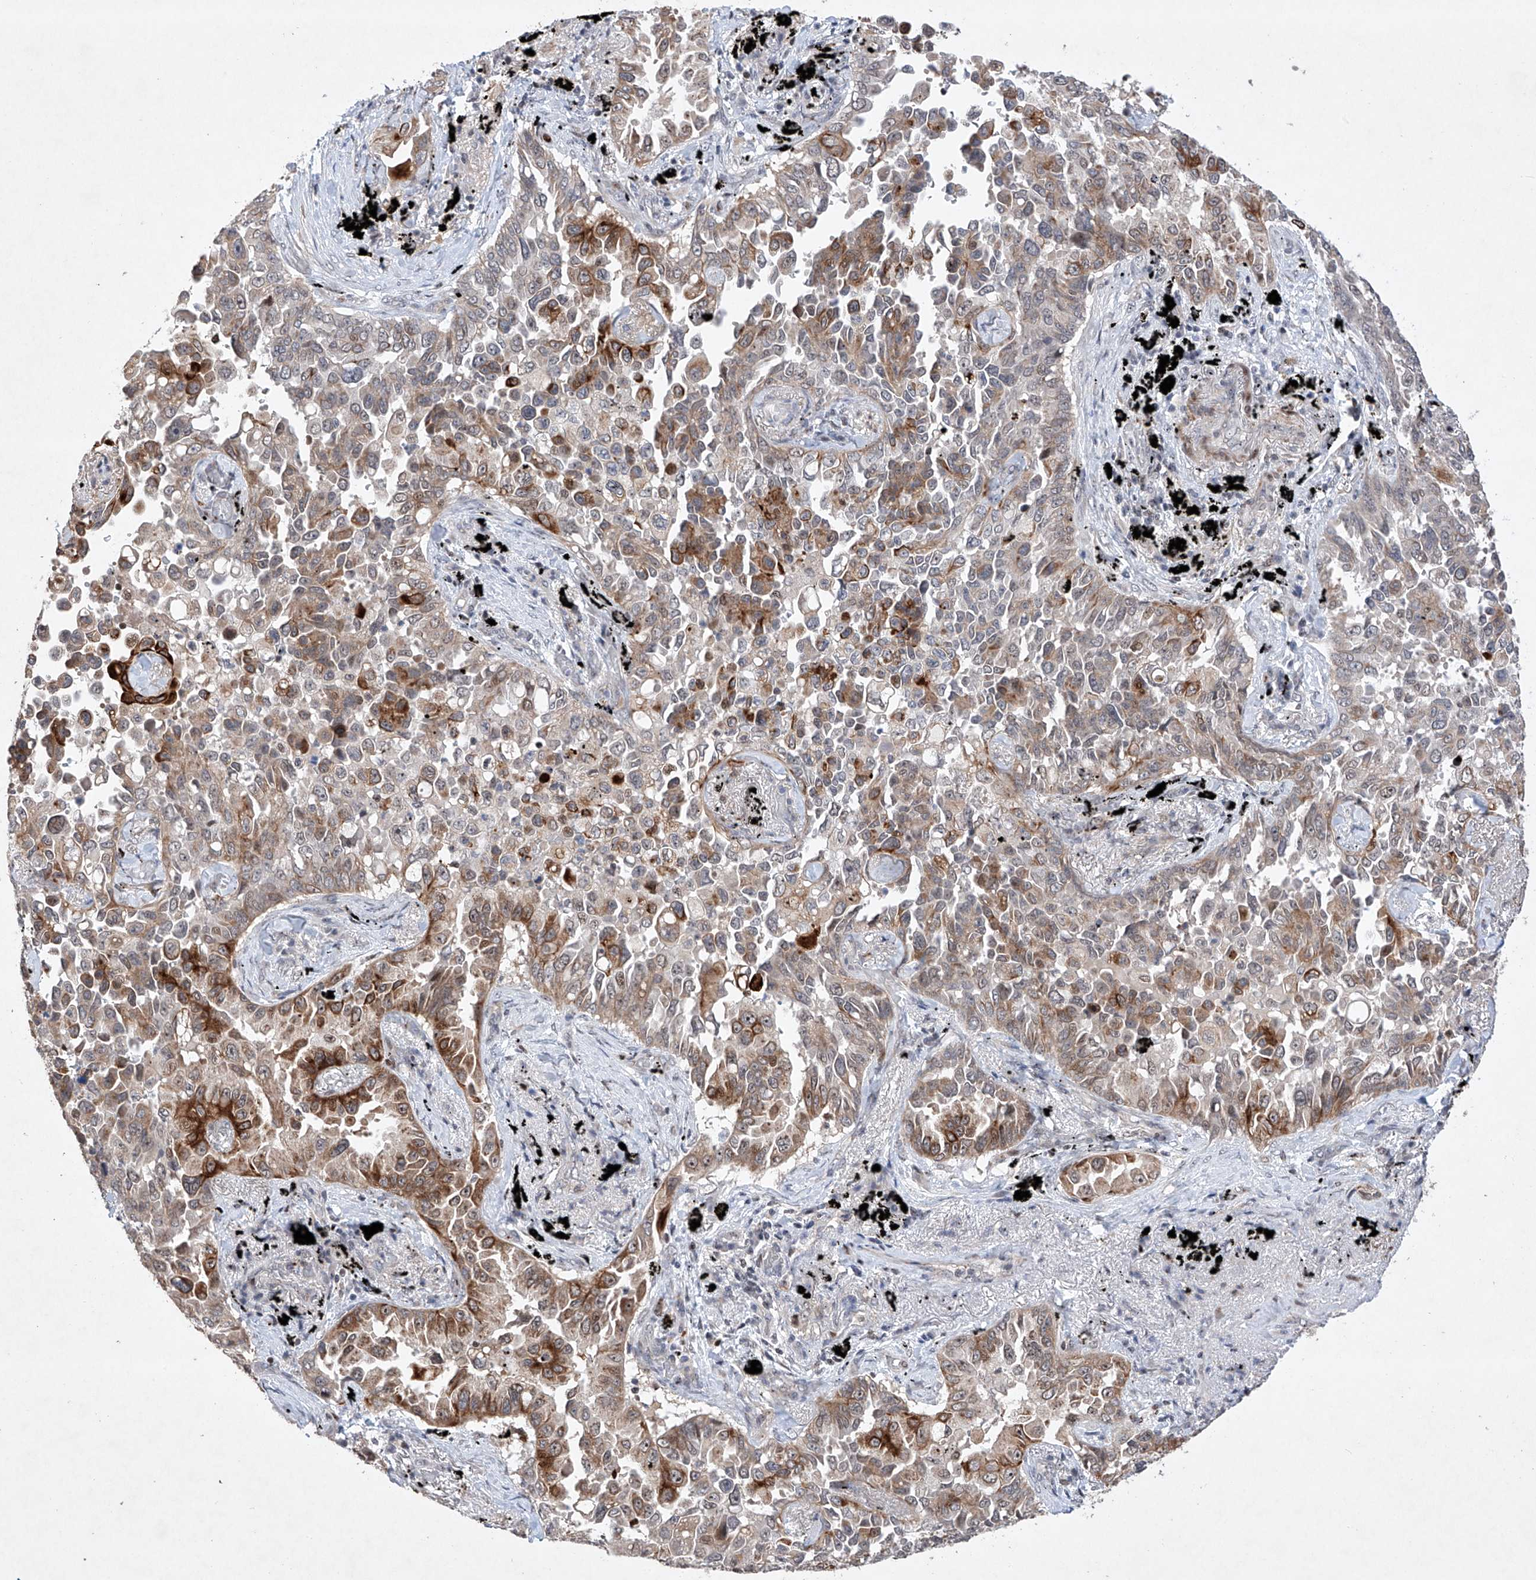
{"staining": {"intensity": "strong", "quantity": "<25%", "location": "cytoplasmic/membranous"}, "tissue": "lung cancer", "cell_type": "Tumor cells", "image_type": "cancer", "snomed": [{"axis": "morphology", "description": "Adenocarcinoma, NOS"}, {"axis": "topography", "description": "Lung"}], "caption": "Immunohistochemistry (IHC) micrograph of lung cancer (adenocarcinoma) stained for a protein (brown), which demonstrates medium levels of strong cytoplasmic/membranous staining in about <25% of tumor cells.", "gene": "AFG1L", "patient": {"sex": "female", "age": 67}}